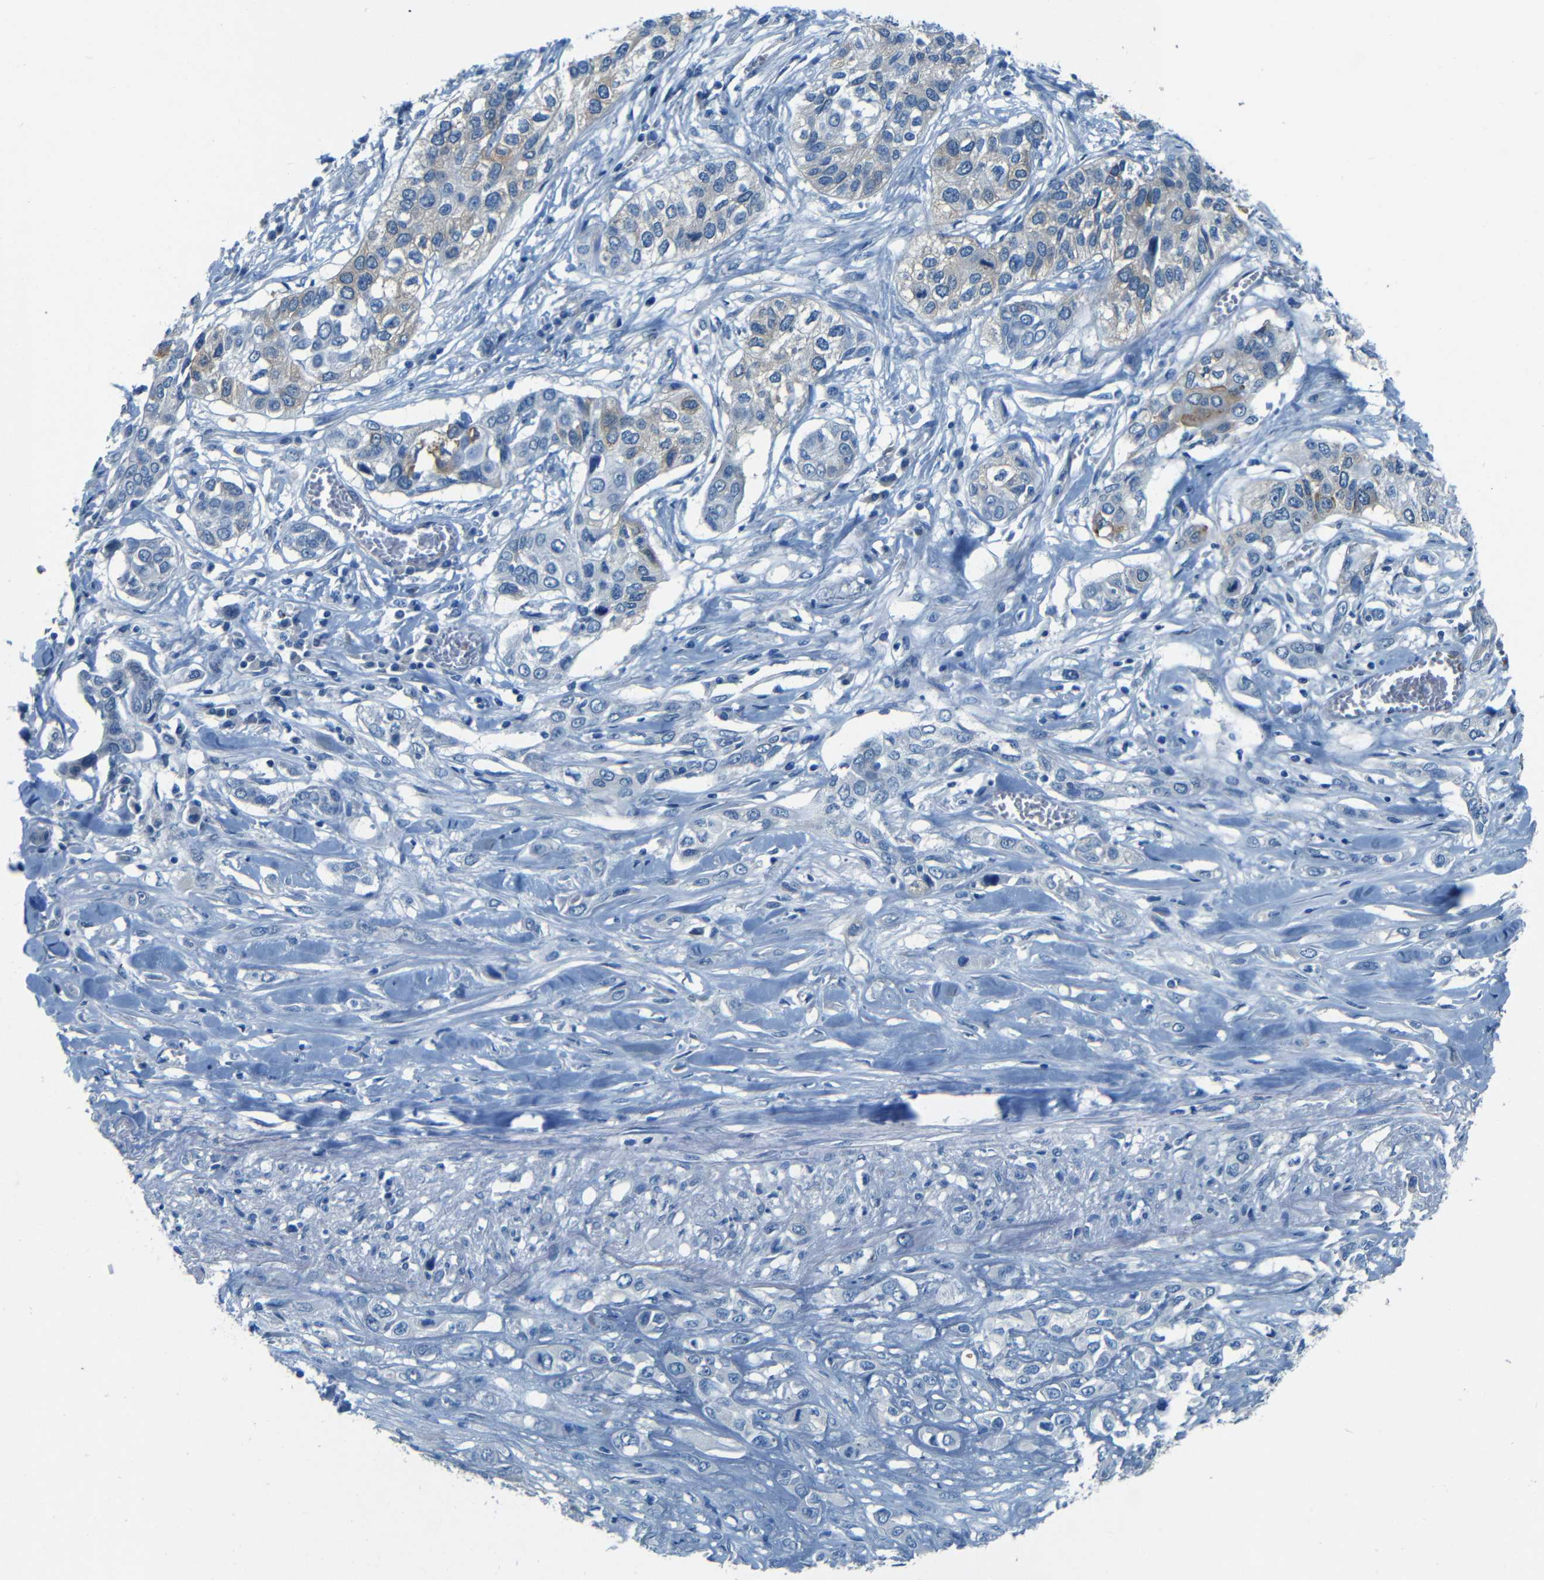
{"staining": {"intensity": "moderate", "quantity": "25%-75%", "location": "cytoplasmic/membranous"}, "tissue": "lung cancer", "cell_type": "Tumor cells", "image_type": "cancer", "snomed": [{"axis": "morphology", "description": "Squamous cell carcinoma, NOS"}, {"axis": "topography", "description": "Lung"}], "caption": "Protein positivity by immunohistochemistry (IHC) reveals moderate cytoplasmic/membranous expression in about 25%-75% of tumor cells in squamous cell carcinoma (lung).", "gene": "MAP2", "patient": {"sex": "male", "age": 71}}